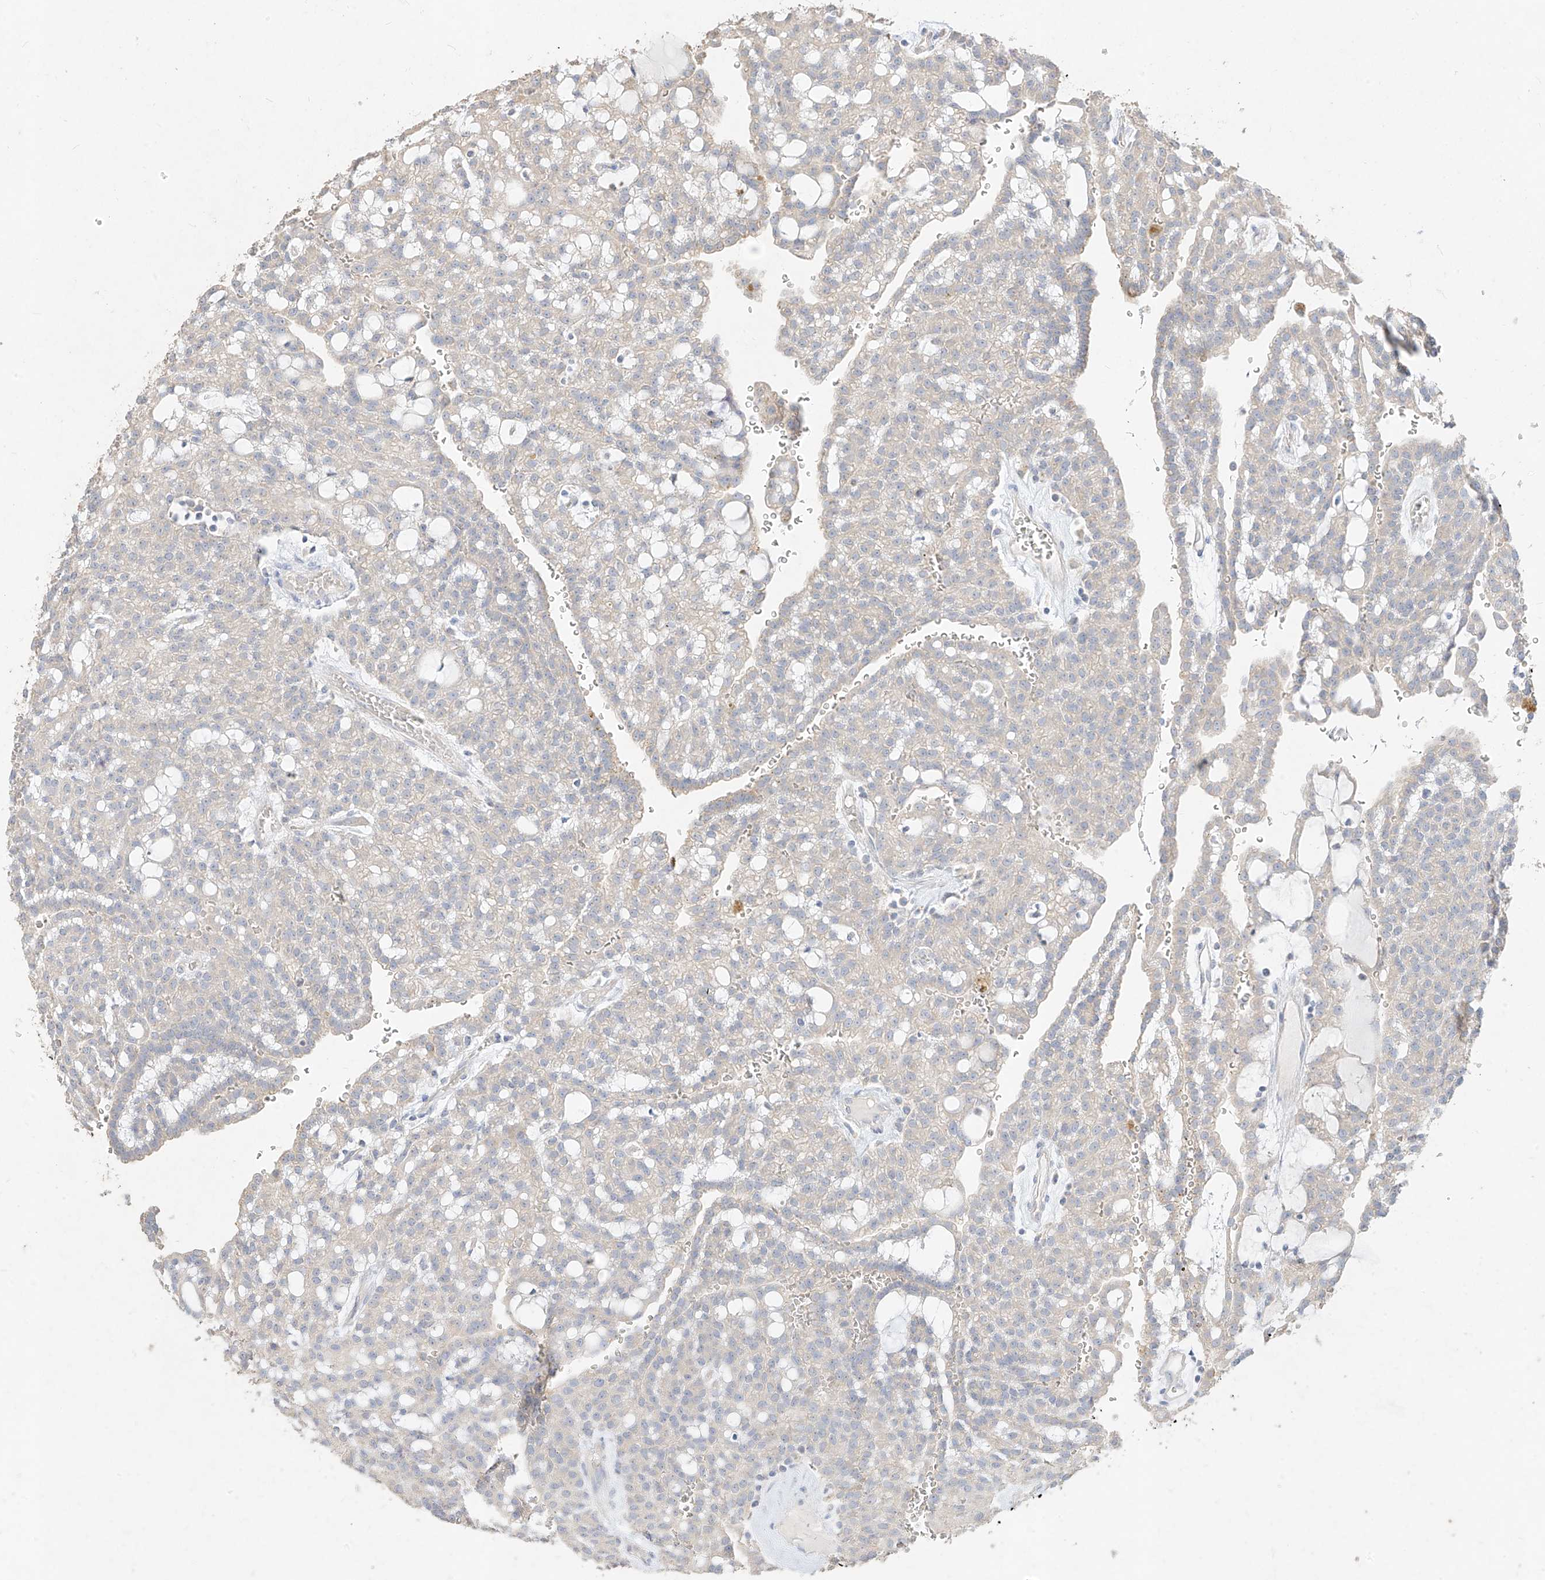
{"staining": {"intensity": "negative", "quantity": "none", "location": "none"}, "tissue": "renal cancer", "cell_type": "Tumor cells", "image_type": "cancer", "snomed": [{"axis": "morphology", "description": "Adenocarcinoma, NOS"}, {"axis": "topography", "description": "Kidney"}], "caption": "Immunohistochemistry histopathology image of human adenocarcinoma (renal) stained for a protein (brown), which shows no expression in tumor cells.", "gene": "ZZEF1", "patient": {"sex": "male", "age": 63}}